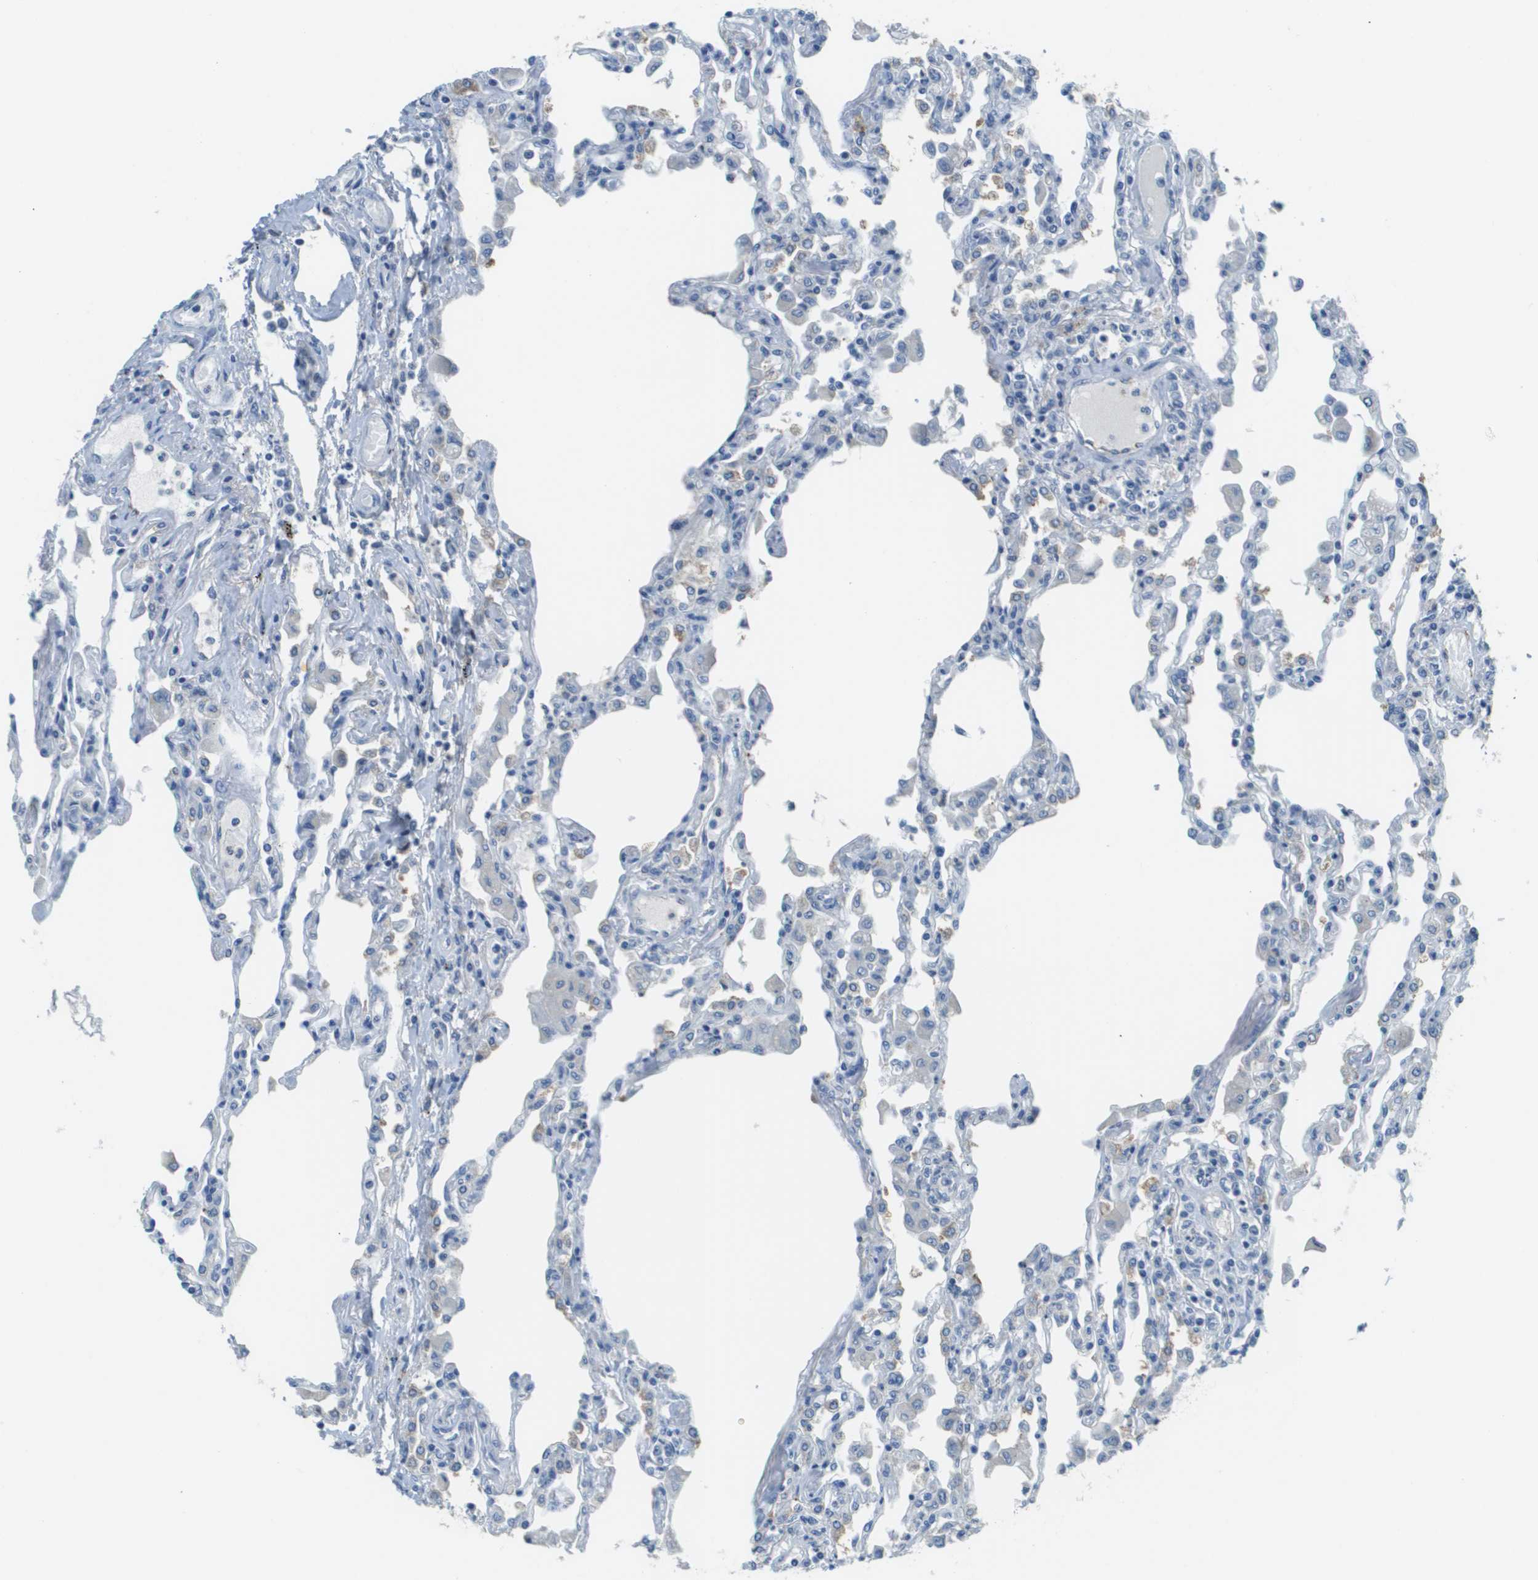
{"staining": {"intensity": "negative", "quantity": "none", "location": "none"}, "tissue": "lung", "cell_type": "Alveolar cells", "image_type": "normal", "snomed": [{"axis": "morphology", "description": "Normal tissue, NOS"}, {"axis": "topography", "description": "Bronchus"}, {"axis": "topography", "description": "Lung"}], "caption": "Immunohistochemistry of unremarkable lung demonstrates no positivity in alveolar cells. (Immunohistochemistry, brightfield microscopy, high magnification).", "gene": "PTGDR2", "patient": {"sex": "female", "age": 49}}